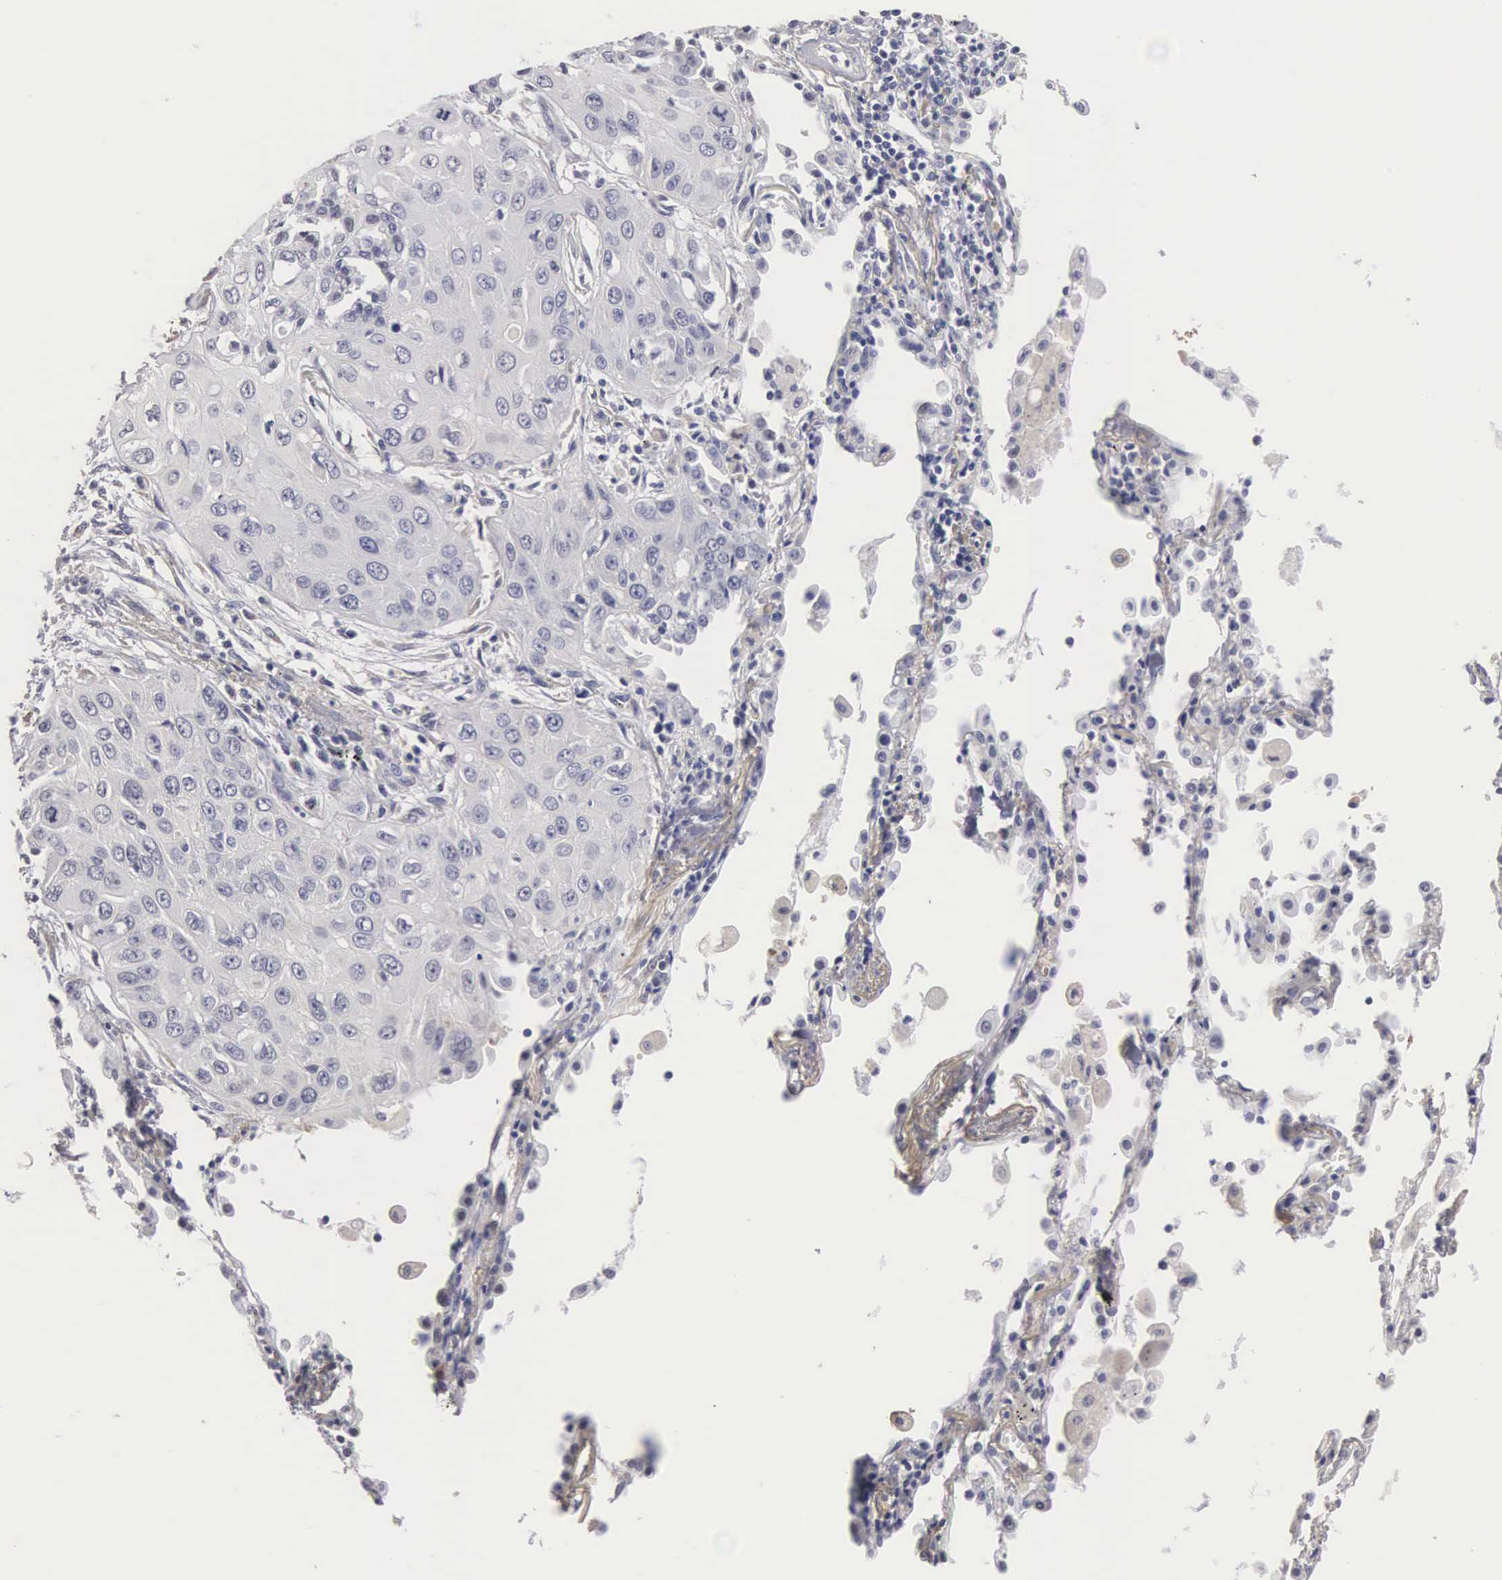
{"staining": {"intensity": "negative", "quantity": "none", "location": "none"}, "tissue": "lung cancer", "cell_type": "Tumor cells", "image_type": "cancer", "snomed": [{"axis": "morphology", "description": "Squamous cell carcinoma, NOS"}, {"axis": "topography", "description": "Lung"}], "caption": "Immunohistochemistry (IHC) photomicrograph of human lung squamous cell carcinoma stained for a protein (brown), which demonstrates no positivity in tumor cells.", "gene": "ELFN2", "patient": {"sex": "male", "age": 71}}